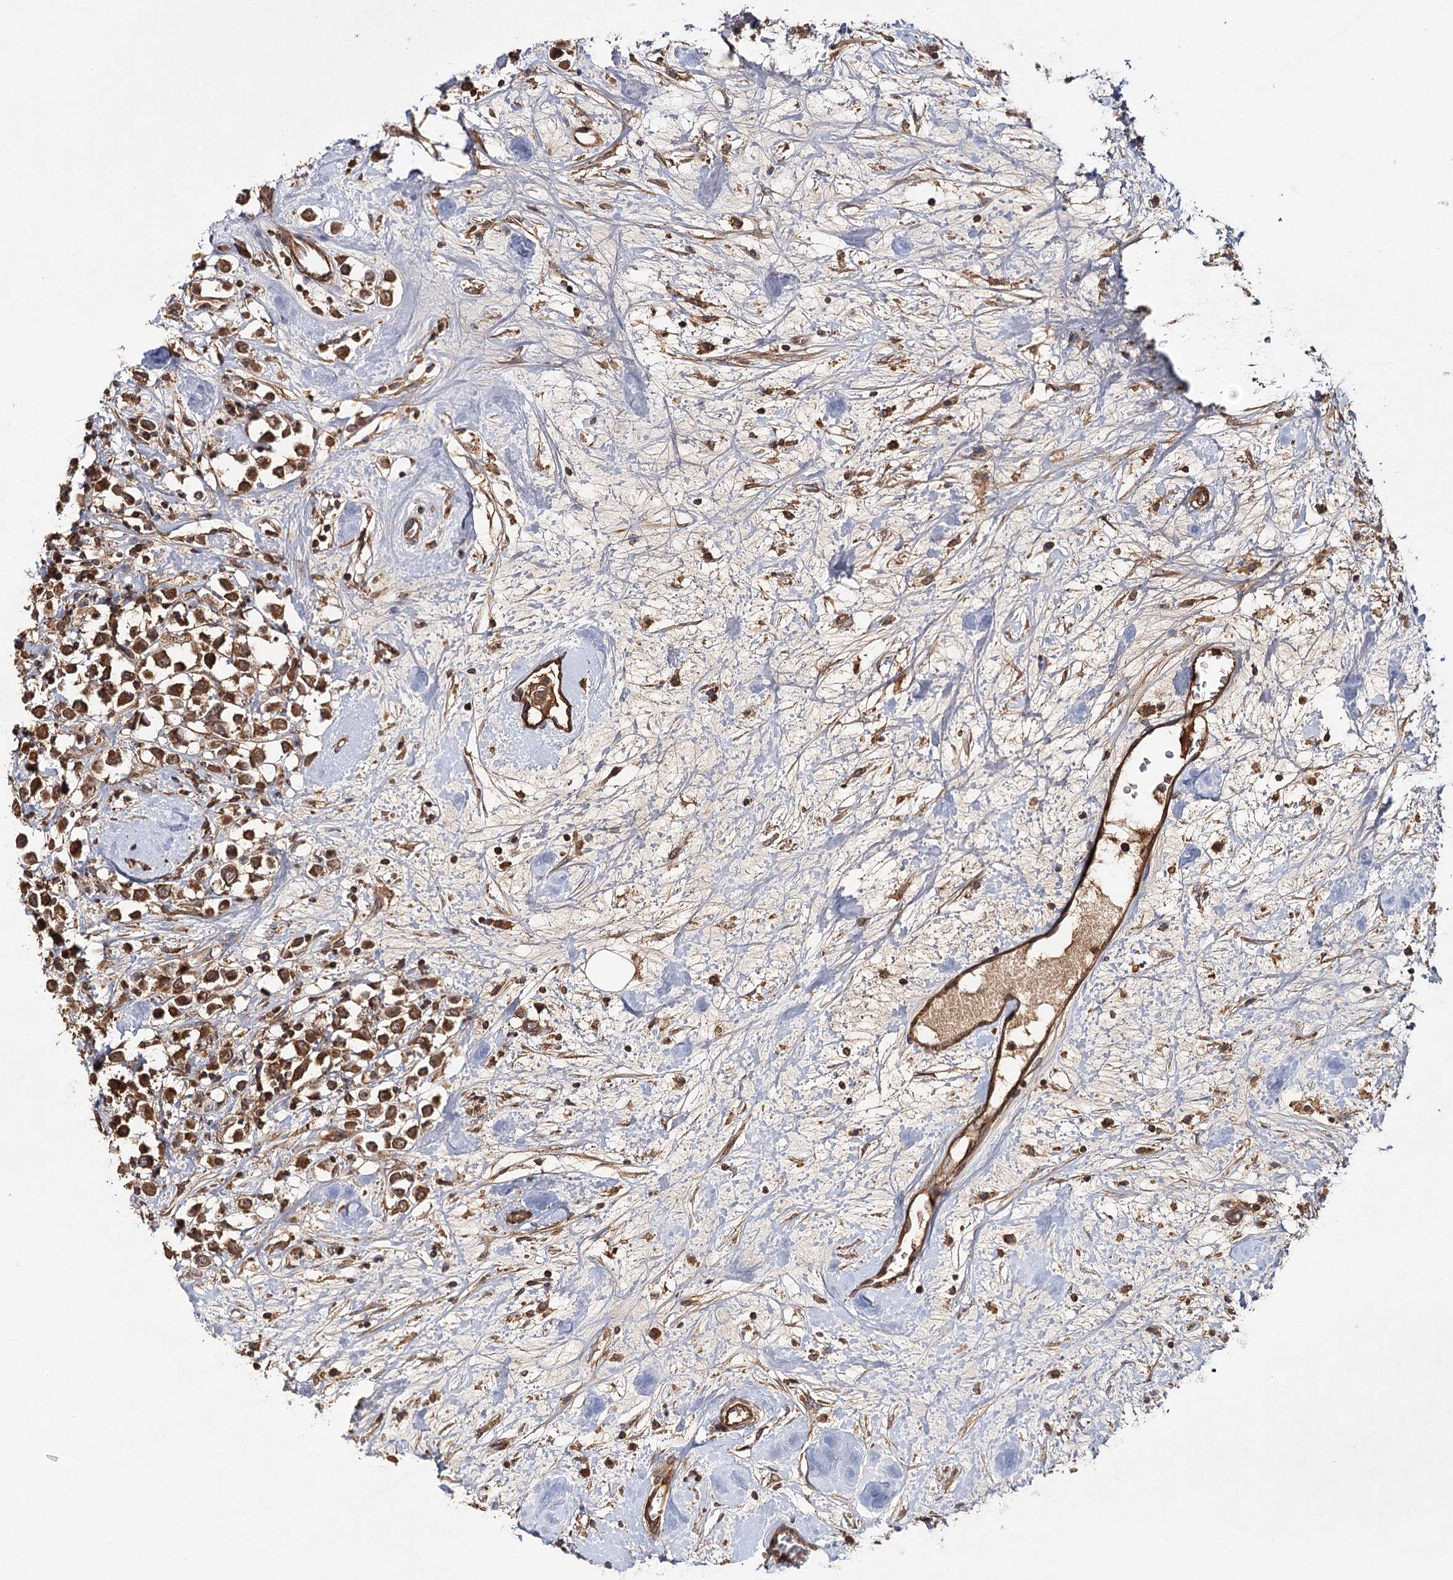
{"staining": {"intensity": "strong", "quantity": ">75%", "location": "cytoplasmic/membranous"}, "tissue": "breast cancer", "cell_type": "Tumor cells", "image_type": "cancer", "snomed": [{"axis": "morphology", "description": "Duct carcinoma"}, {"axis": "topography", "description": "Breast"}], "caption": "A micrograph of breast intraductal carcinoma stained for a protein demonstrates strong cytoplasmic/membranous brown staining in tumor cells.", "gene": "BCR", "patient": {"sex": "female", "age": 61}}